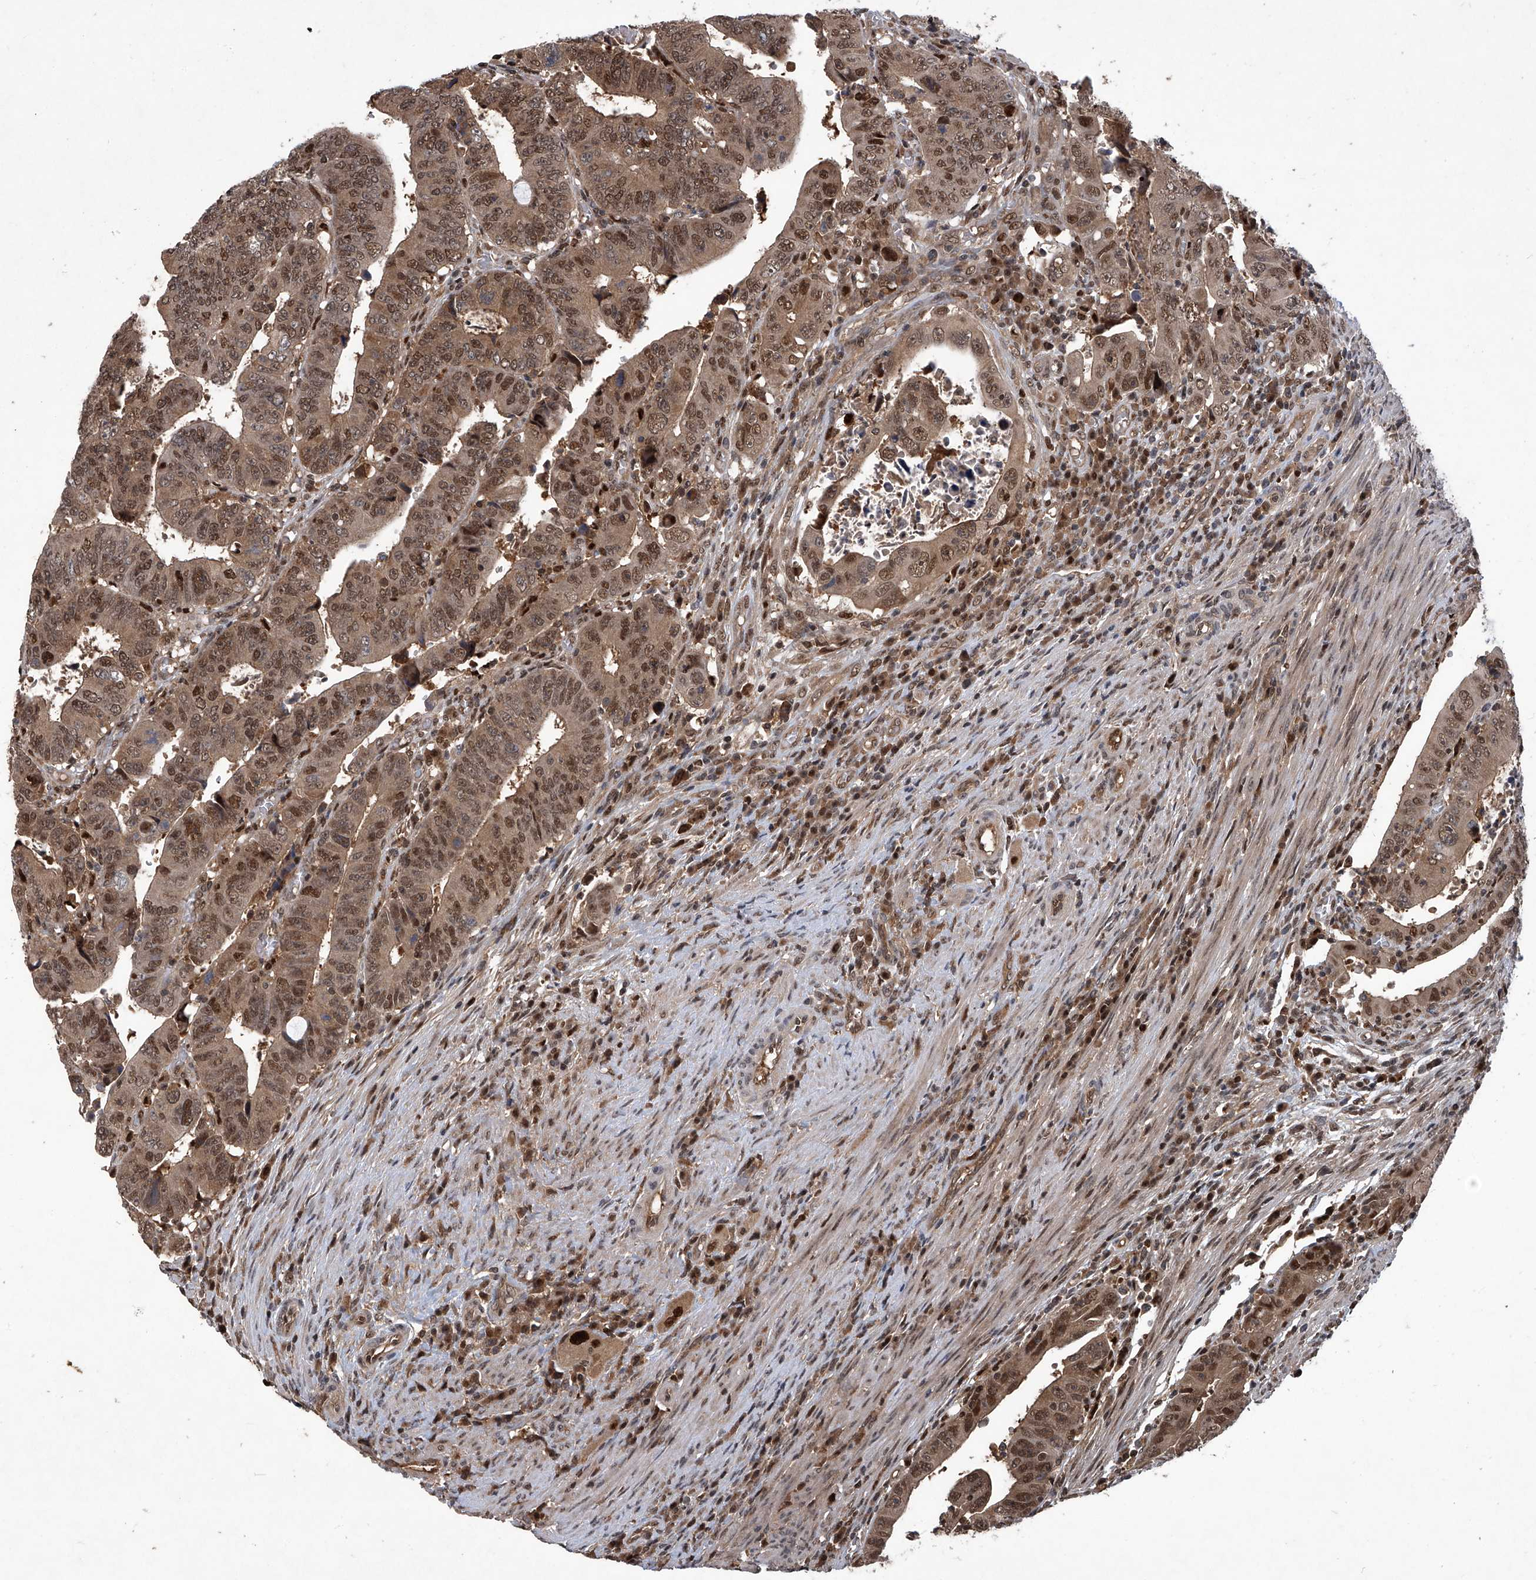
{"staining": {"intensity": "moderate", "quantity": ">75%", "location": "cytoplasmic/membranous,nuclear"}, "tissue": "colorectal cancer", "cell_type": "Tumor cells", "image_type": "cancer", "snomed": [{"axis": "morphology", "description": "Normal tissue, NOS"}, {"axis": "morphology", "description": "Adenocarcinoma, NOS"}, {"axis": "topography", "description": "Rectum"}], "caption": "Human colorectal adenocarcinoma stained with a protein marker displays moderate staining in tumor cells.", "gene": "PSMB1", "patient": {"sex": "female", "age": 65}}